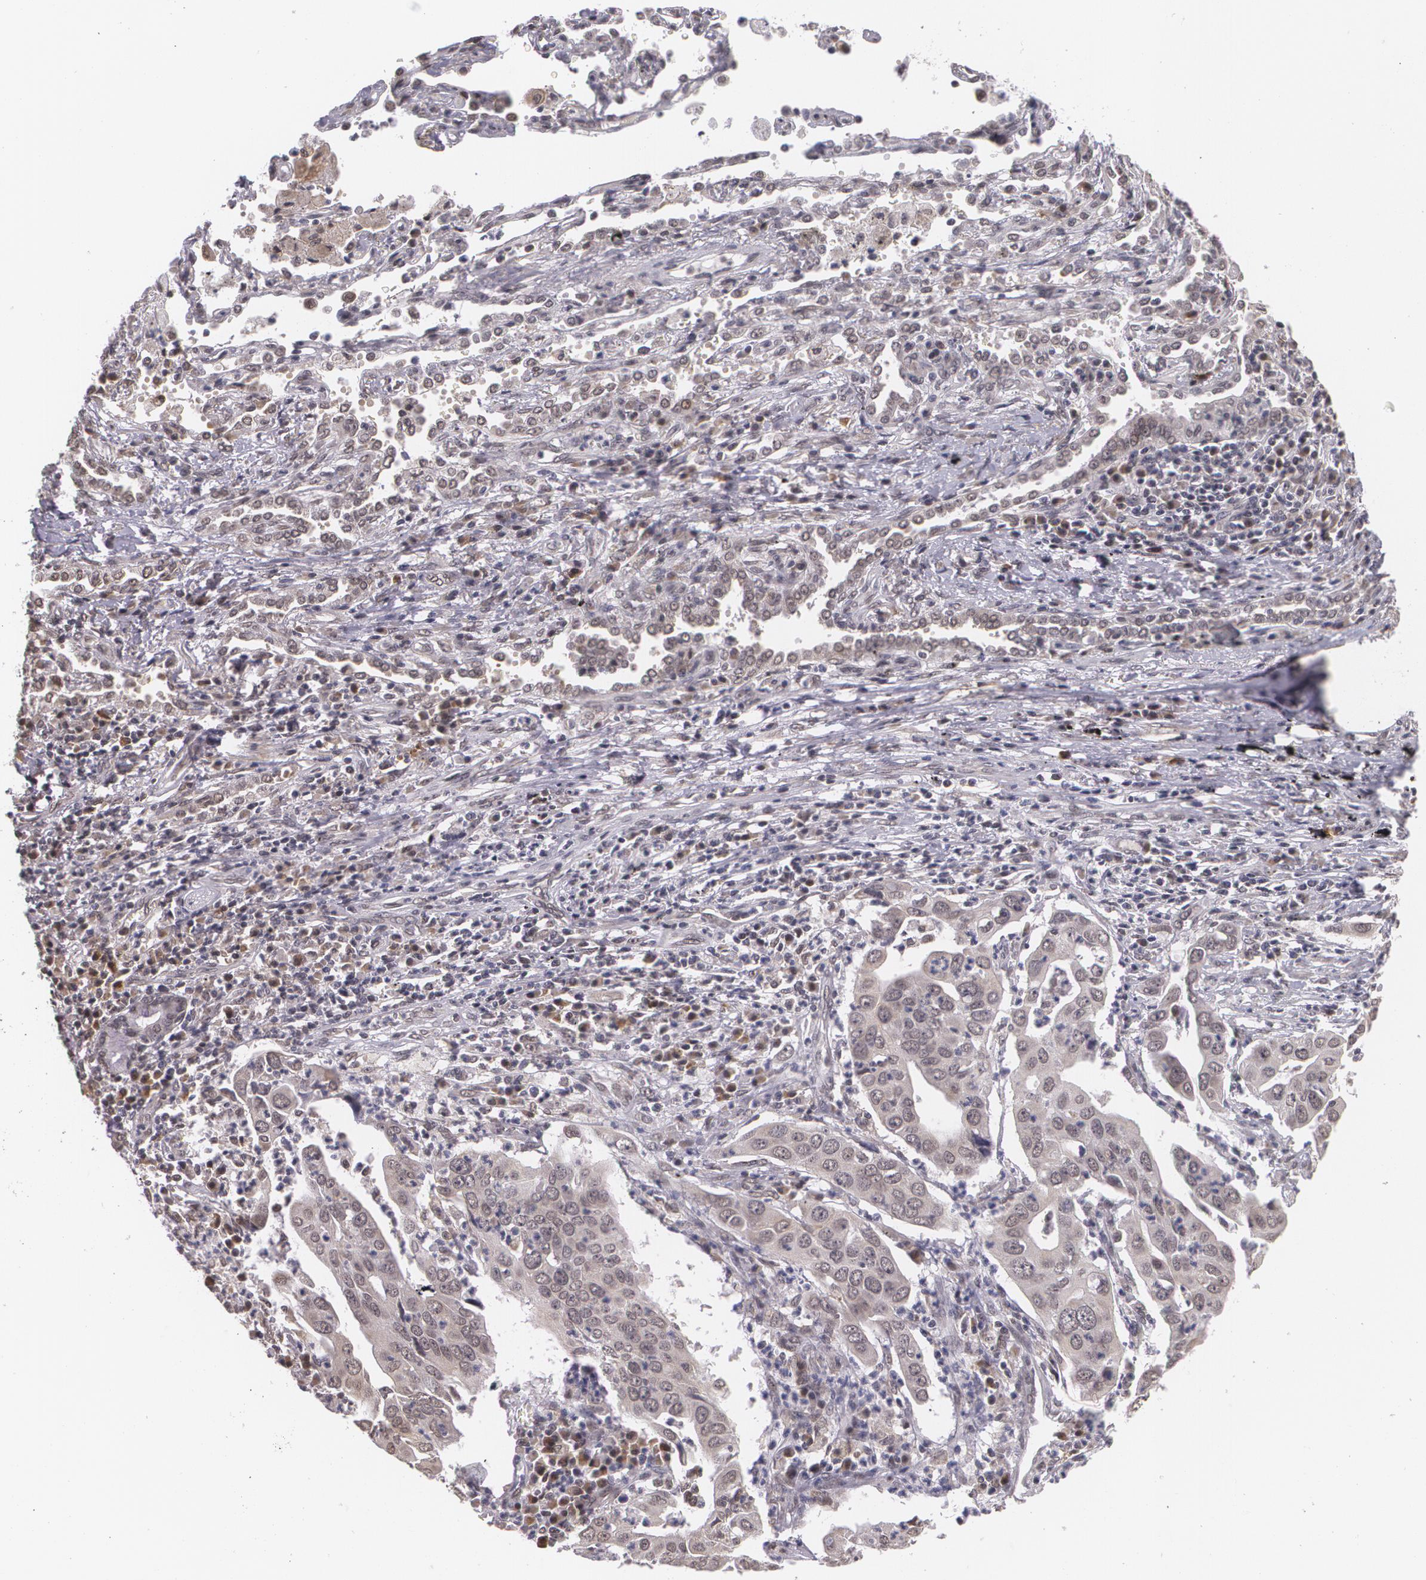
{"staining": {"intensity": "weak", "quantity": "<25%", "location": "cytoplasmic/membranous,nuclear"}, "tissue": "lung cancer", "cell_type": "Tumor cells", "image_type": "cancer", "snomed": [{"axis": "morphology", "description": "Adenocarcinoma, NOS"}, {"axis": "topography", "description": "Lung"}], "caption": "Immunohistochemistry (IHC) micrograph of adenocarcinoma (lung) stained for a protein (brown), which reveals no positivity in tumor cells.", "gene": "ALX1", "patient": {"sex": "male", "age": 48}}